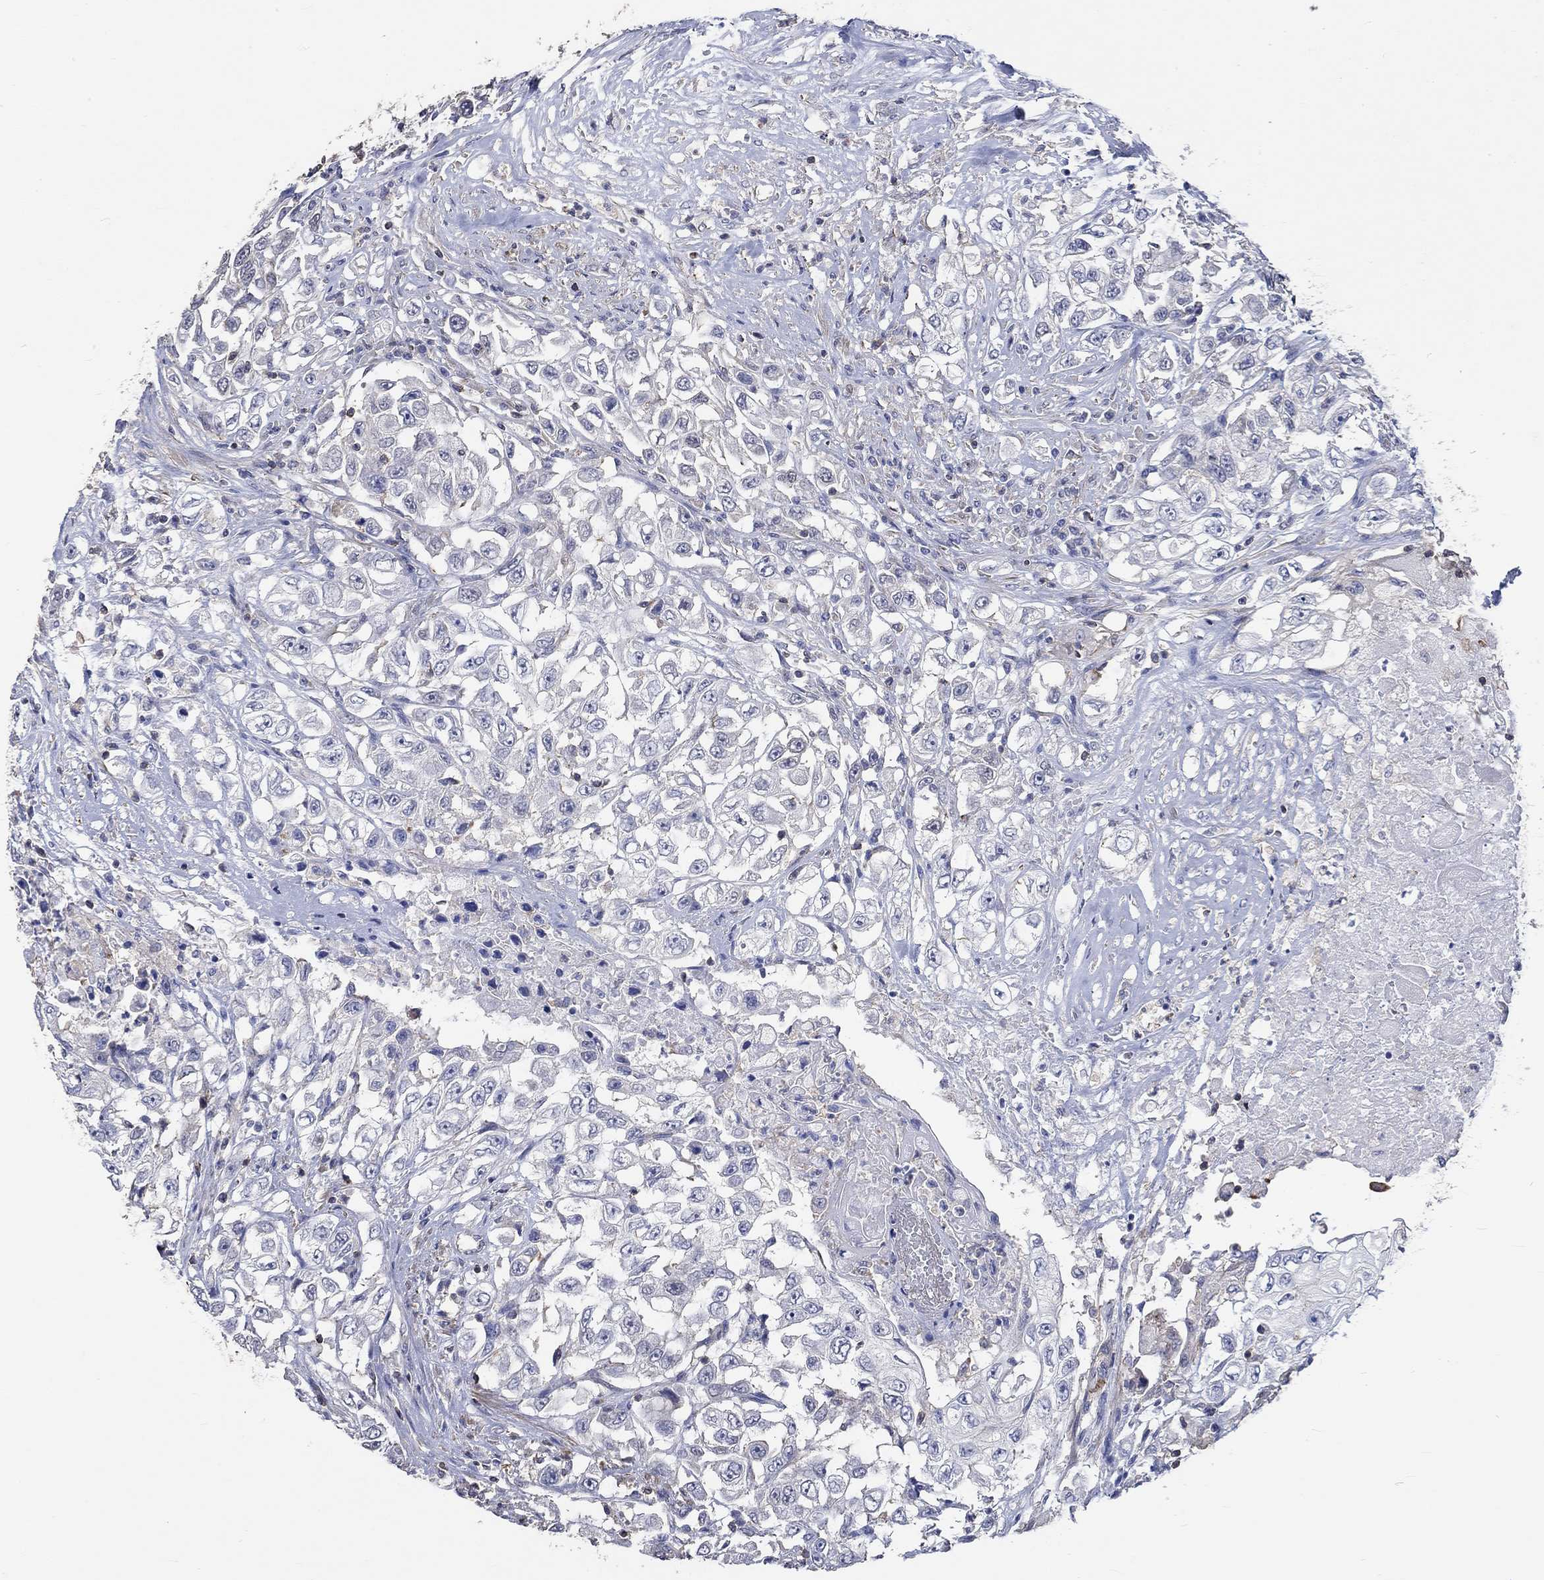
{"staining": {"intensity": "negative", "quantity": "none", "location": "none"}, "tissue": "urothelial cancer", "cell_type": "Tumor cells", "image_type": "cancer", "snomed": [{"axis": "morphology", "description": "Urothelial carcinoma, High grade"}, {"axis": "topography", "description": "Urinary bladder"}], "caption": "Immunohistochemistry (IHC) of human high-grade urothelial carcinoma reveals no staining in tumor cells. (DAB immunohistochemistry, high magnification).", "gene": "TNFAIP8L3", "patient": {"sex": "female", "age": 56}}